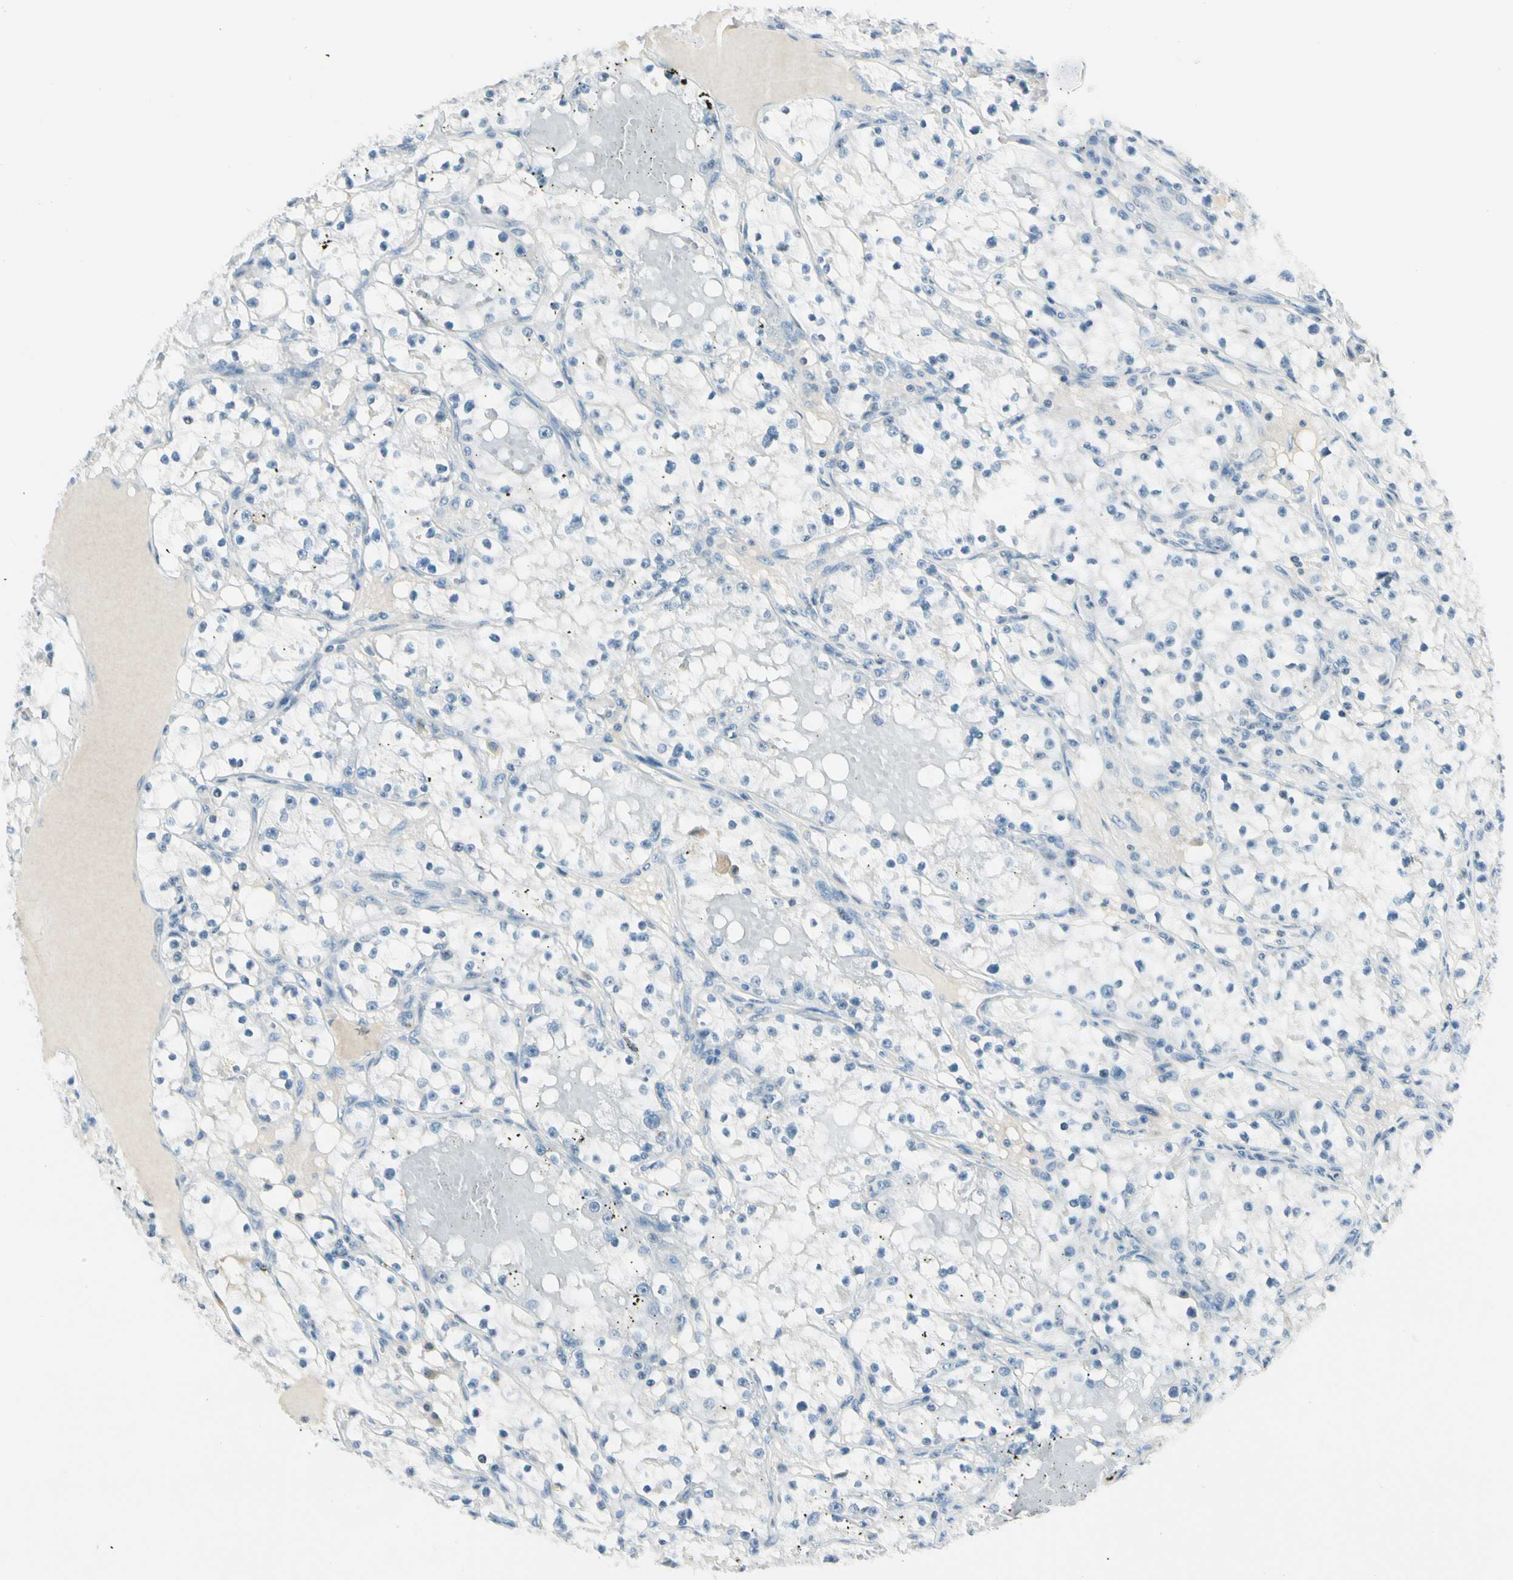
{"staining": {"intensity": "negative", "quantity": "none", "location": "none"}, "tissue": "renal cancer", "cell_type": "Tumor cells", "image_type": "cancer", "snomed": [{"axis": "morphology", "description": "Adenocarcinoma, NOS"}, {"axis": "topography", "description": "Kidney"}], "caption": "An image of human renal adenocarcinoma is negative for staining in tumor cells.", "gene": "ZSCAN1", "patient": {"sex": "male", "age": 56}}